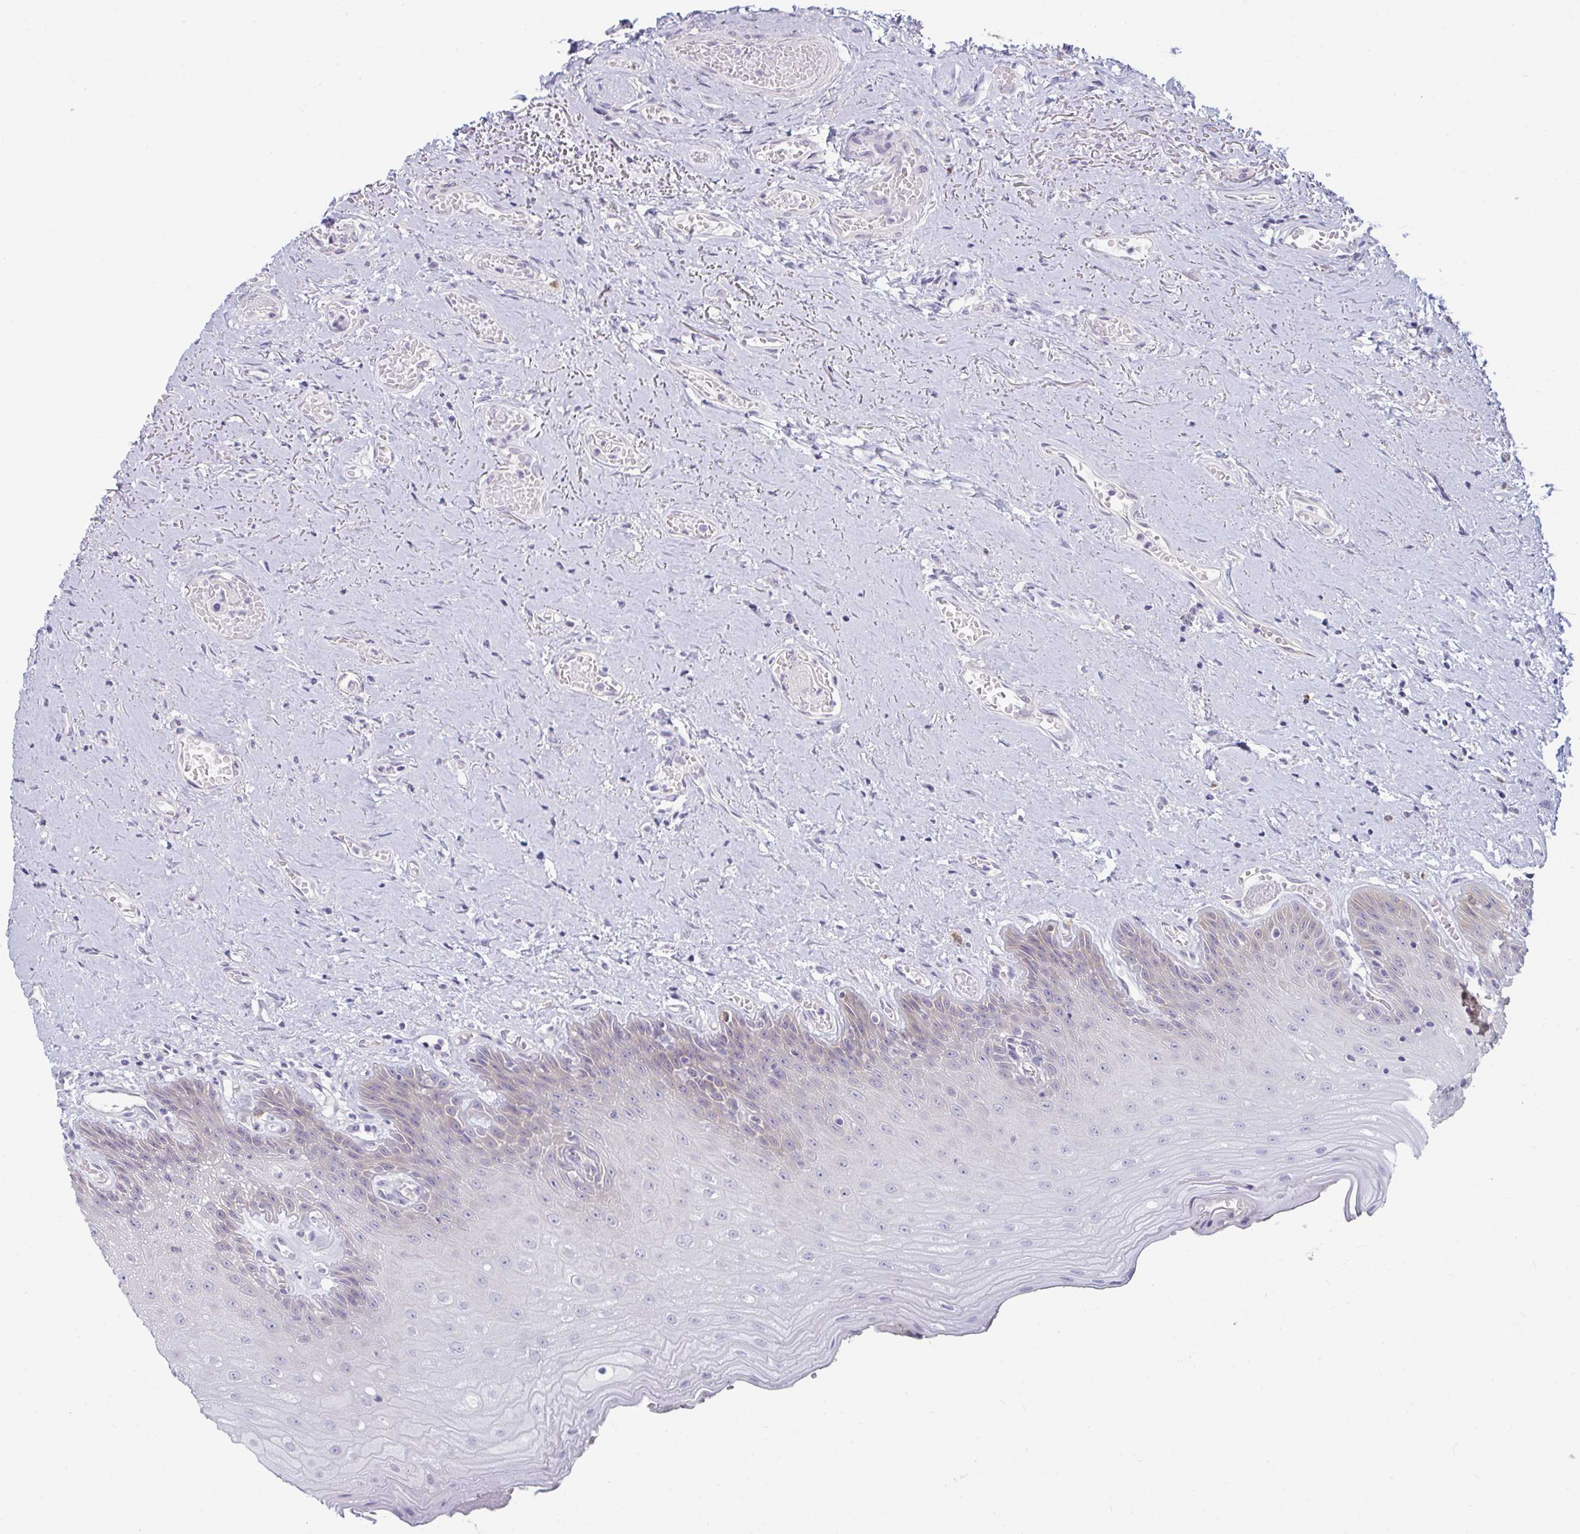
{"staining": {"intensity": "negative", "quantity": "none", "location": "none"}, "tissue": "oral mucosa", "cell_type": "Squamous epithelial cells", "image_type": "normal", "snomed": [{"axis": "morphology", "description": "Normal tissue, NOS"}, {"axis": "morphology", "description": "Squamous cell carcinoma, NOS"}, {"axis": "topography", "description": "Oral tissue"}, {"axis": "topography", "description": "Peripheral nerve tissue"}, {"axis": "topography", "description": "Head-Neck"}], "caption": "A high-resolution image shows immunohistochemistry (IHC) staining of normal oral mucosa, which shows no significant expression in squamous epithelial cells.", "gene": "TBC1D4", "patient": {"sex": "female", "age": 59}}